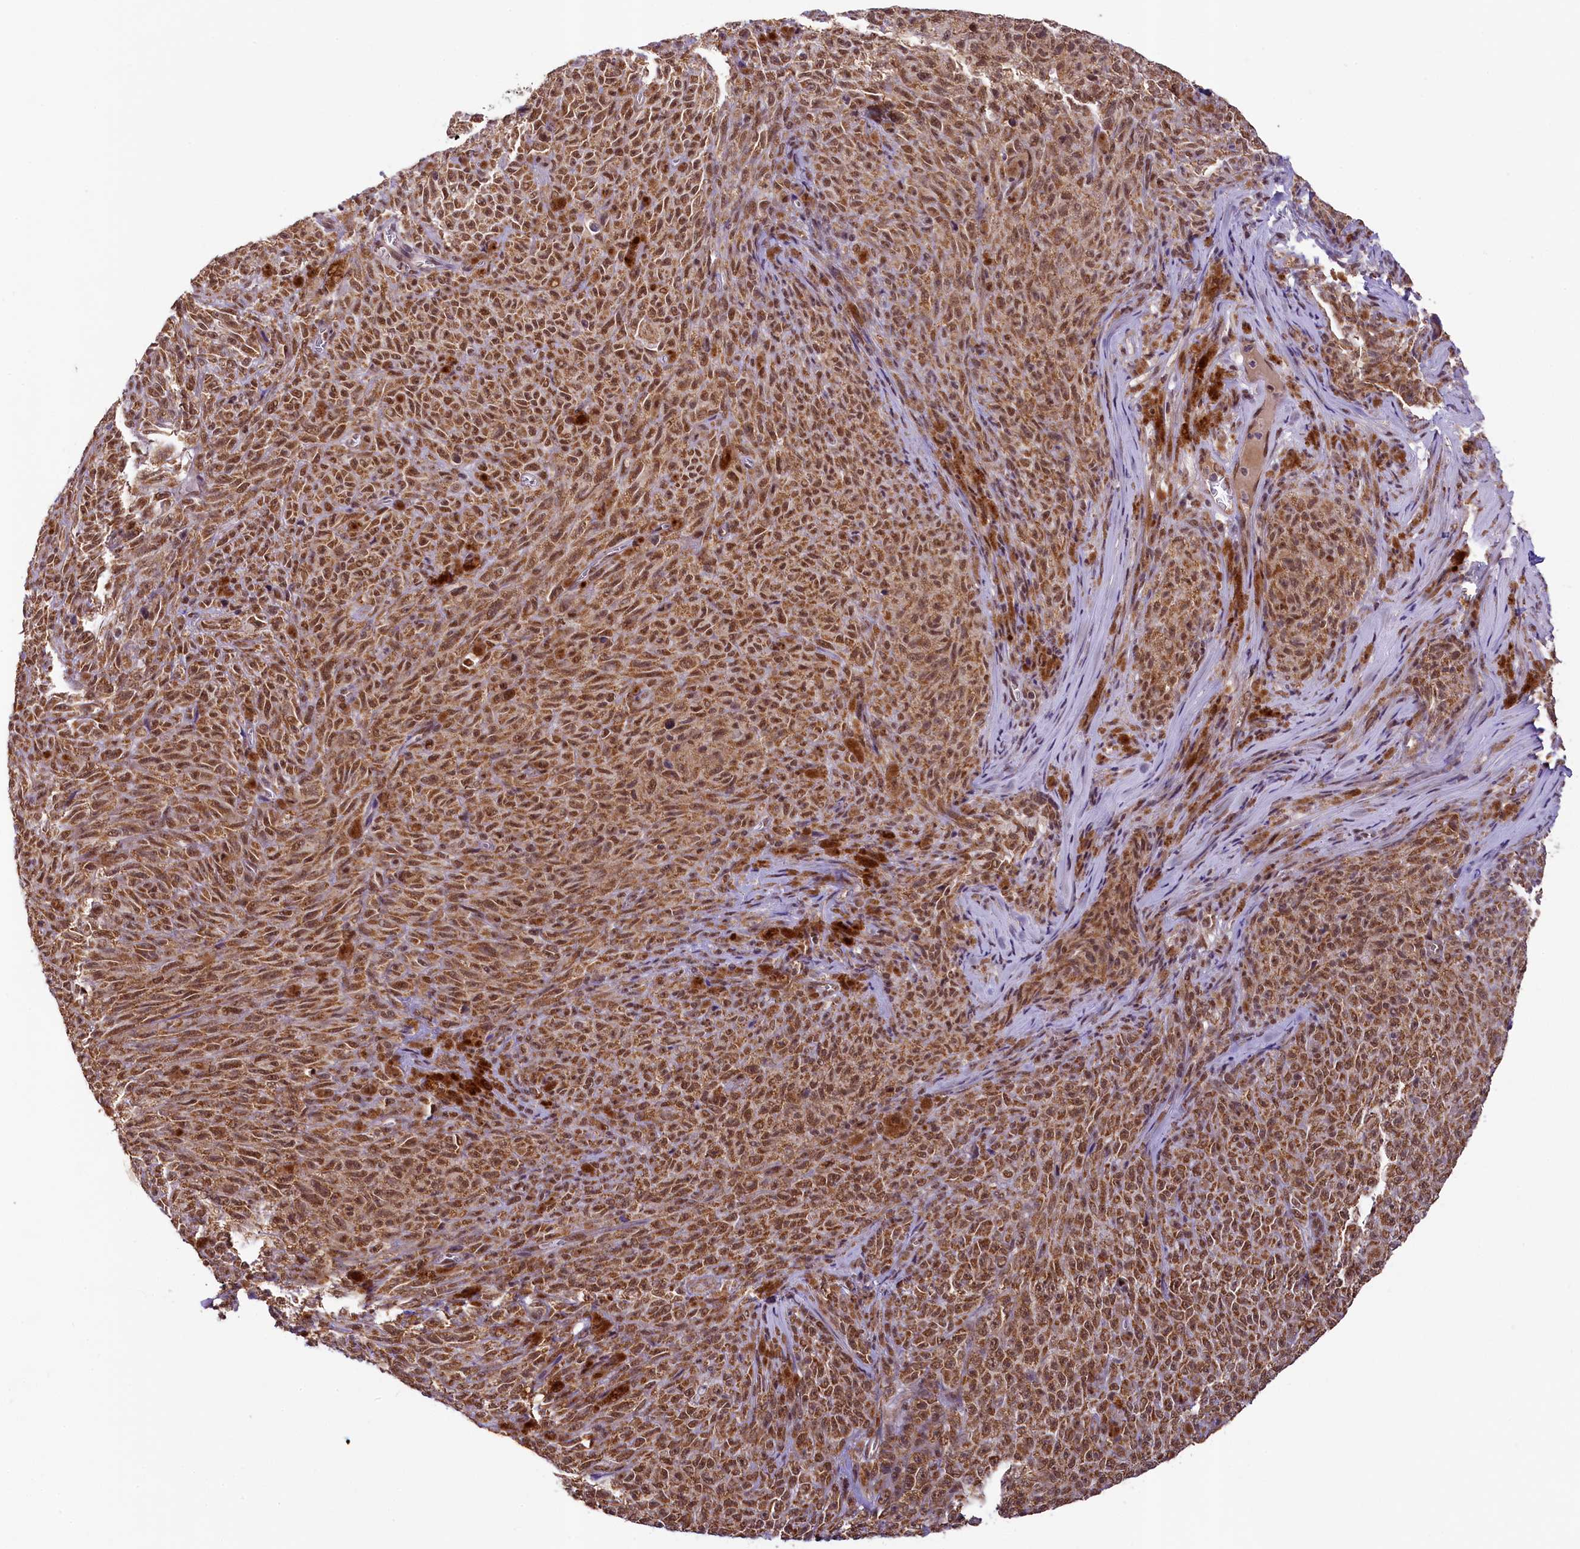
{"staining": {"intensity": "strong", "quantity": ">75%", "location": "cytoplasmic/membranous,nuclear"}, "tissue": "melanoma", "cell_type": "Tumor cells", "image_type": "cancer", "snomed": [{"axis": "morphology", "description": "Malignant melanoma, NOS"}, {"axis": "topography", "description": "Skin"}], "caption": "Immunohistochemistry (IHC) photomicrograph of melanoma stained for a protein (brown), which displays high levels of strong cytoplasmic/membranous and nuclear expression in about >75% of tumor cells.", "gene": "PAF1", "patient": {"sex": "female", "age": 82}}